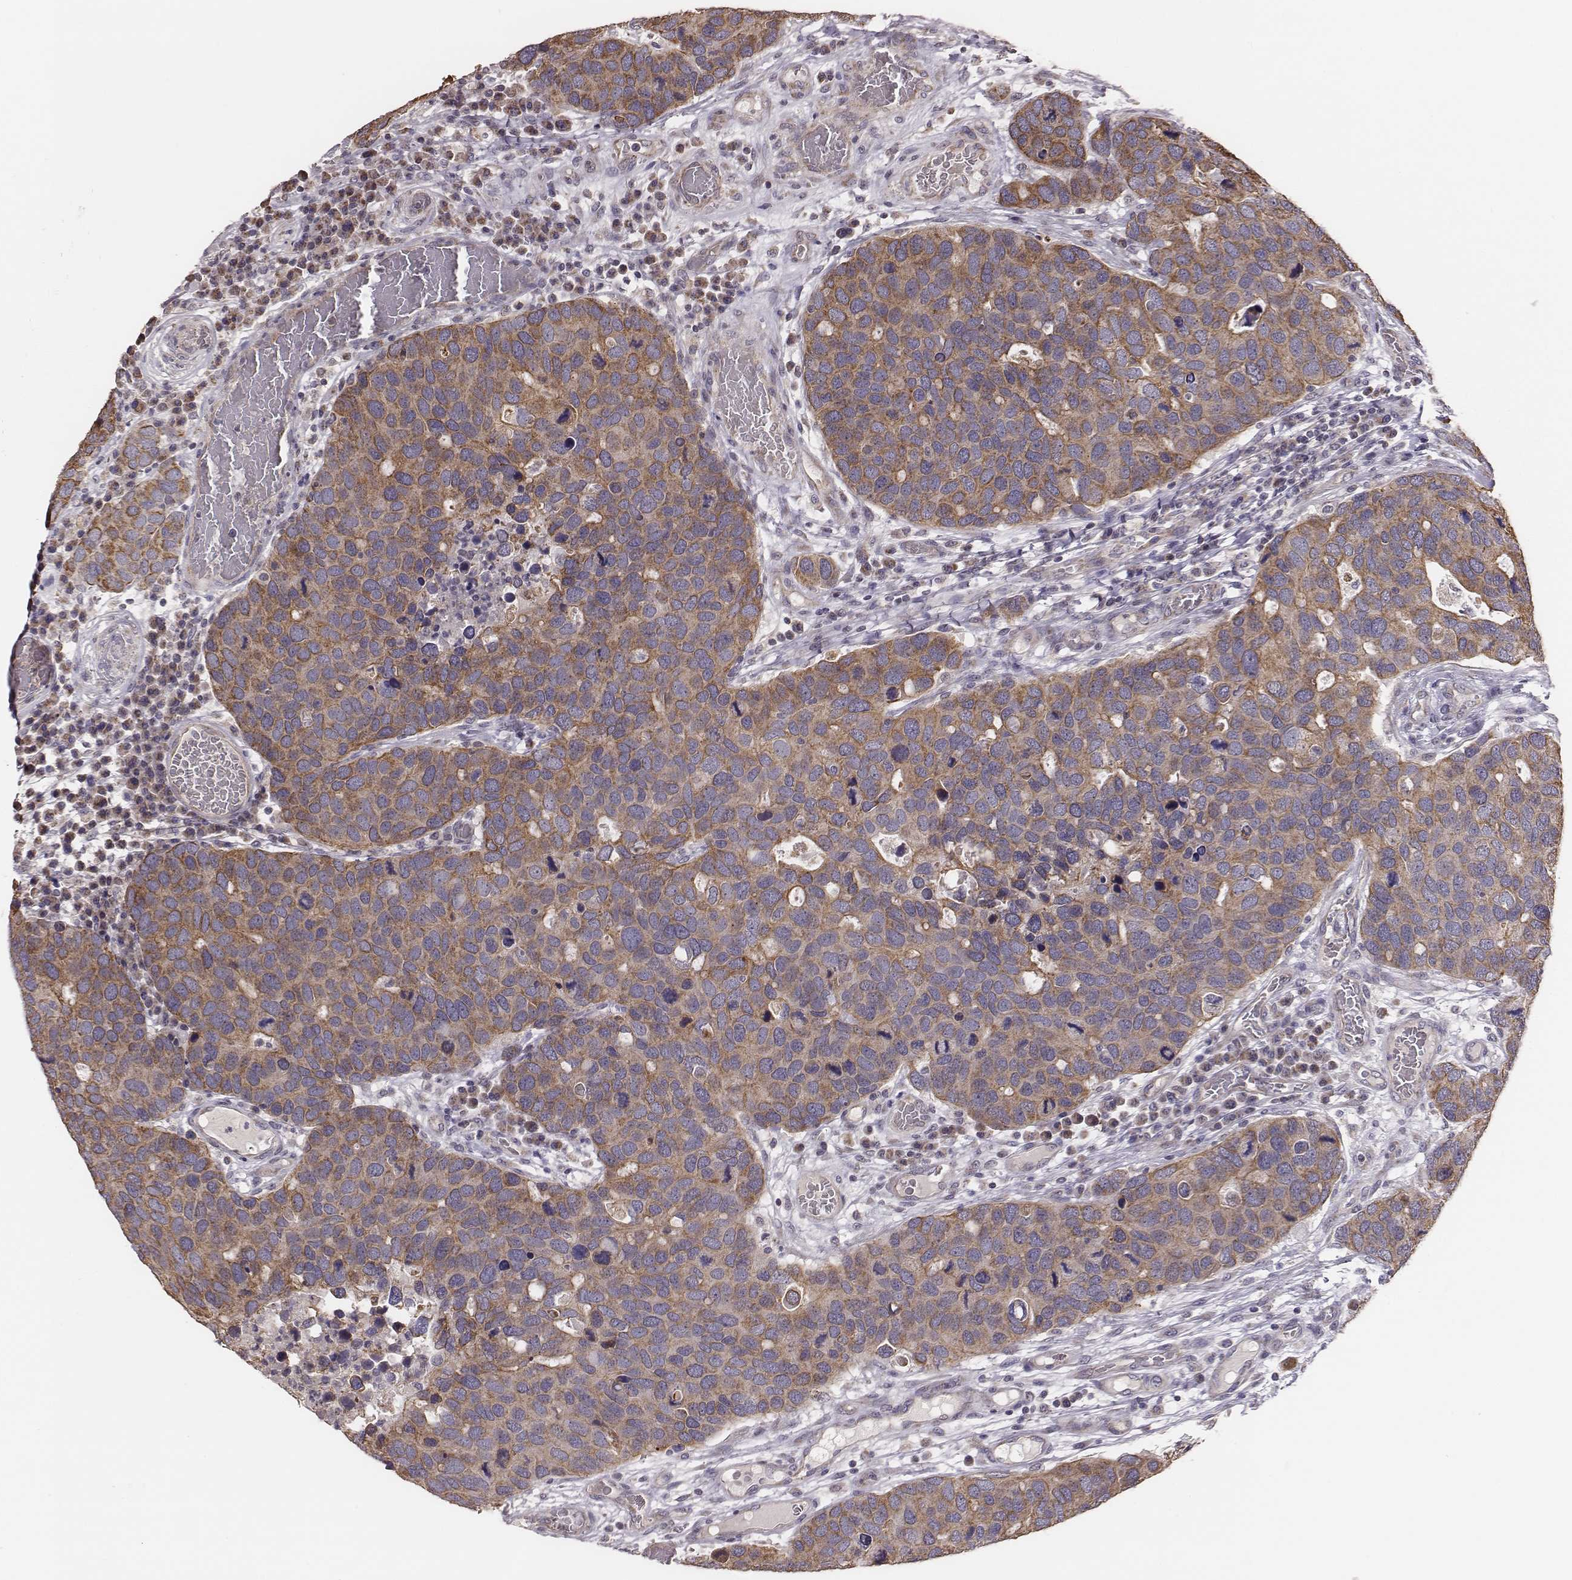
{"staining": {"intensity": "moderate", "quantity": ">75%", "location": "cytoplasmic/membranous"}, "tissue": "breast cancer", "cell_type": "Tumor cells", "image_type": "cancer", "snomed": [{"axis": "morphology", "description": "Duct carcinoma"}, {"axis": "topography", "description": "Breast"}], "caption": "Breast cancer (infiltrating ductal carcinoma) stained with a protein marker reveals moderate staining in tumor cells.", "gene": "HAVCR1", "patient": {"sex": "female", "age": 83}}